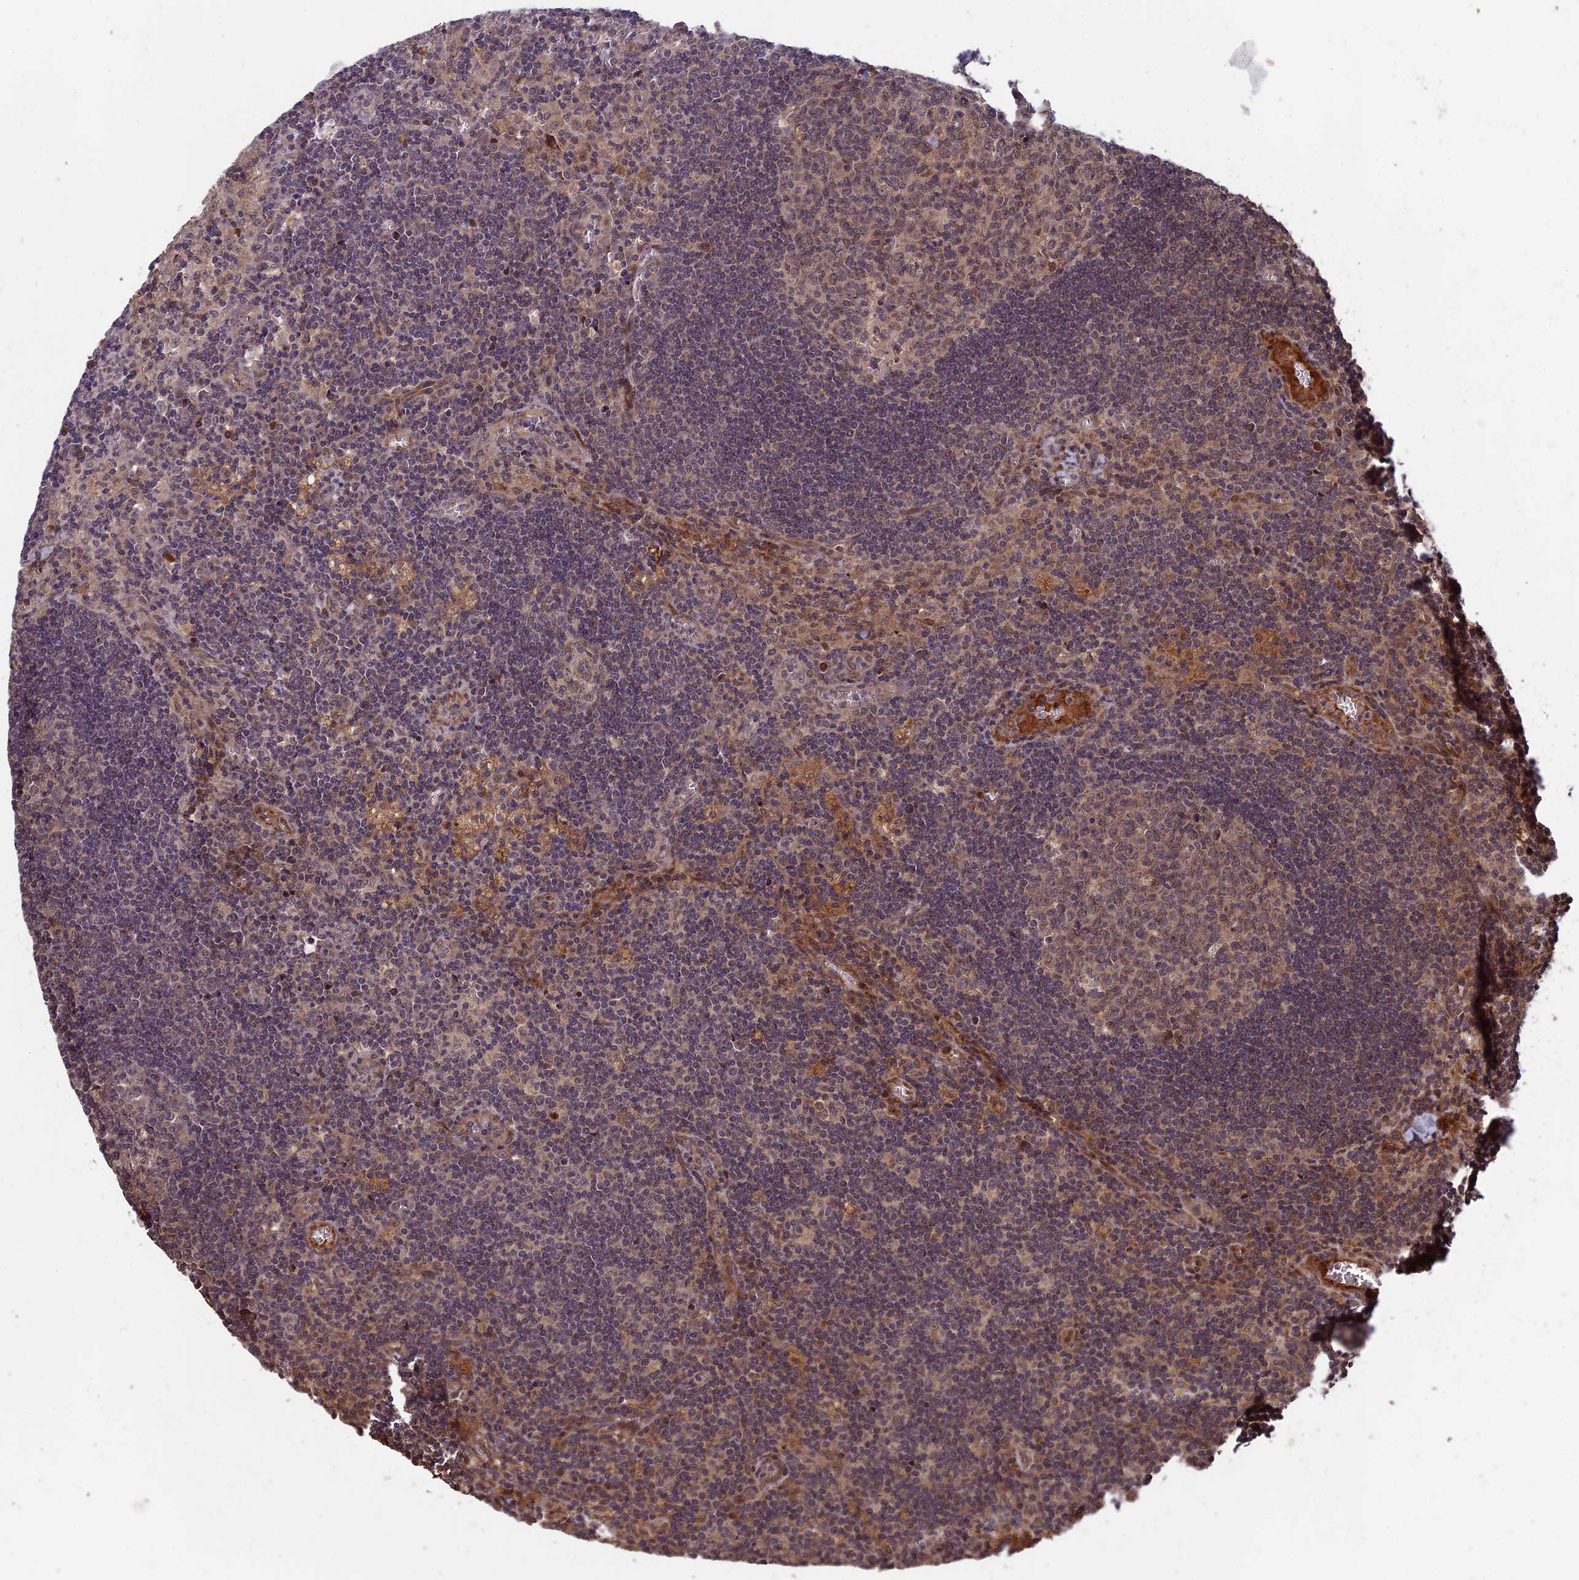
{"staining": {"intensity": "moderate", "quantity": ">75%", "location": "cytoplasmic/membranous,nuclear"}, "tissue": "lymph node", "cell_type": "Germinal center cells", "image_type": "normal", "snomed": [{"axis": "morphology", "description": "Normal tissue, NOS"}, {"axis": "topography", "description": "Lymph node"}], "caption": "A high-resolution photomicrograph shows IHC staining of unremarkable lymph node, which shows moderate cytoplasmic/membranous,nuclear staining in about >75% of germinal center cells.", "gene": "RCCD1", "patient": {"sex": "male", "age": 58}}